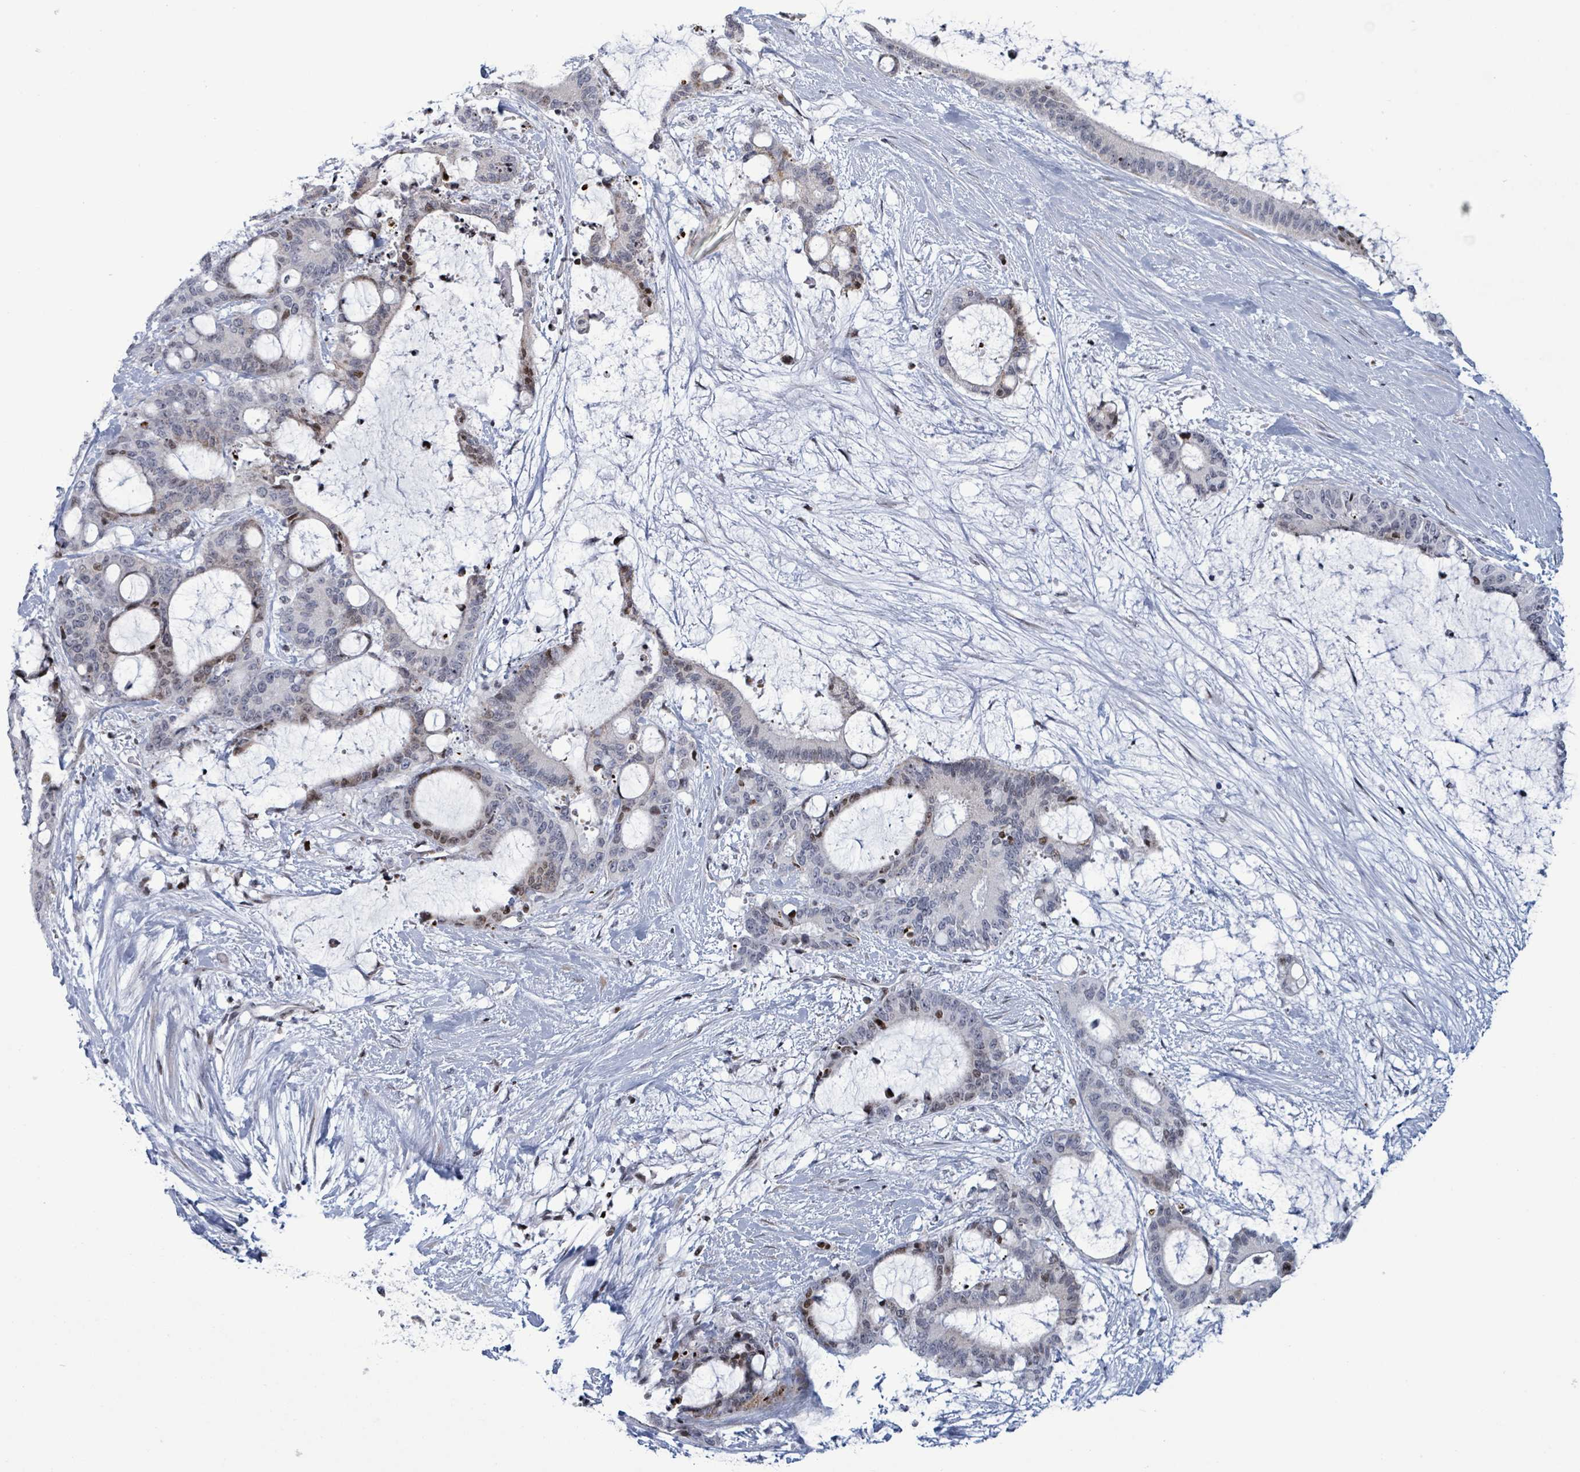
{"staining": {"intensity": "strong", "quantity": "<25%", "location": "nuclear"}, "tissue": "liver cancer", "cell_type": "Tumor cells", "image_type": "cancer", "snomed": [{"axis": "morphology", "description": "Normal tissue, NOS"}, {"axis": "morphology", "description": "Cholangiocarcinoma"}, {"axis": "topography", "description": "Liver"}, {"axis": "topography", "description": "Peripheral nerve tissue"}], "caption": "Immunohistochemistry (IHC) histopathology image of neoplastic tissue: human liver cancer stained using immunohistochemistry exhibits medium levels of strong protein expression localized specifically in the nuclear of tumor cells, appearing as a nuclear brown color.", "gene": "FNDC4", "patient": {"sex": "female", "age": 73}}